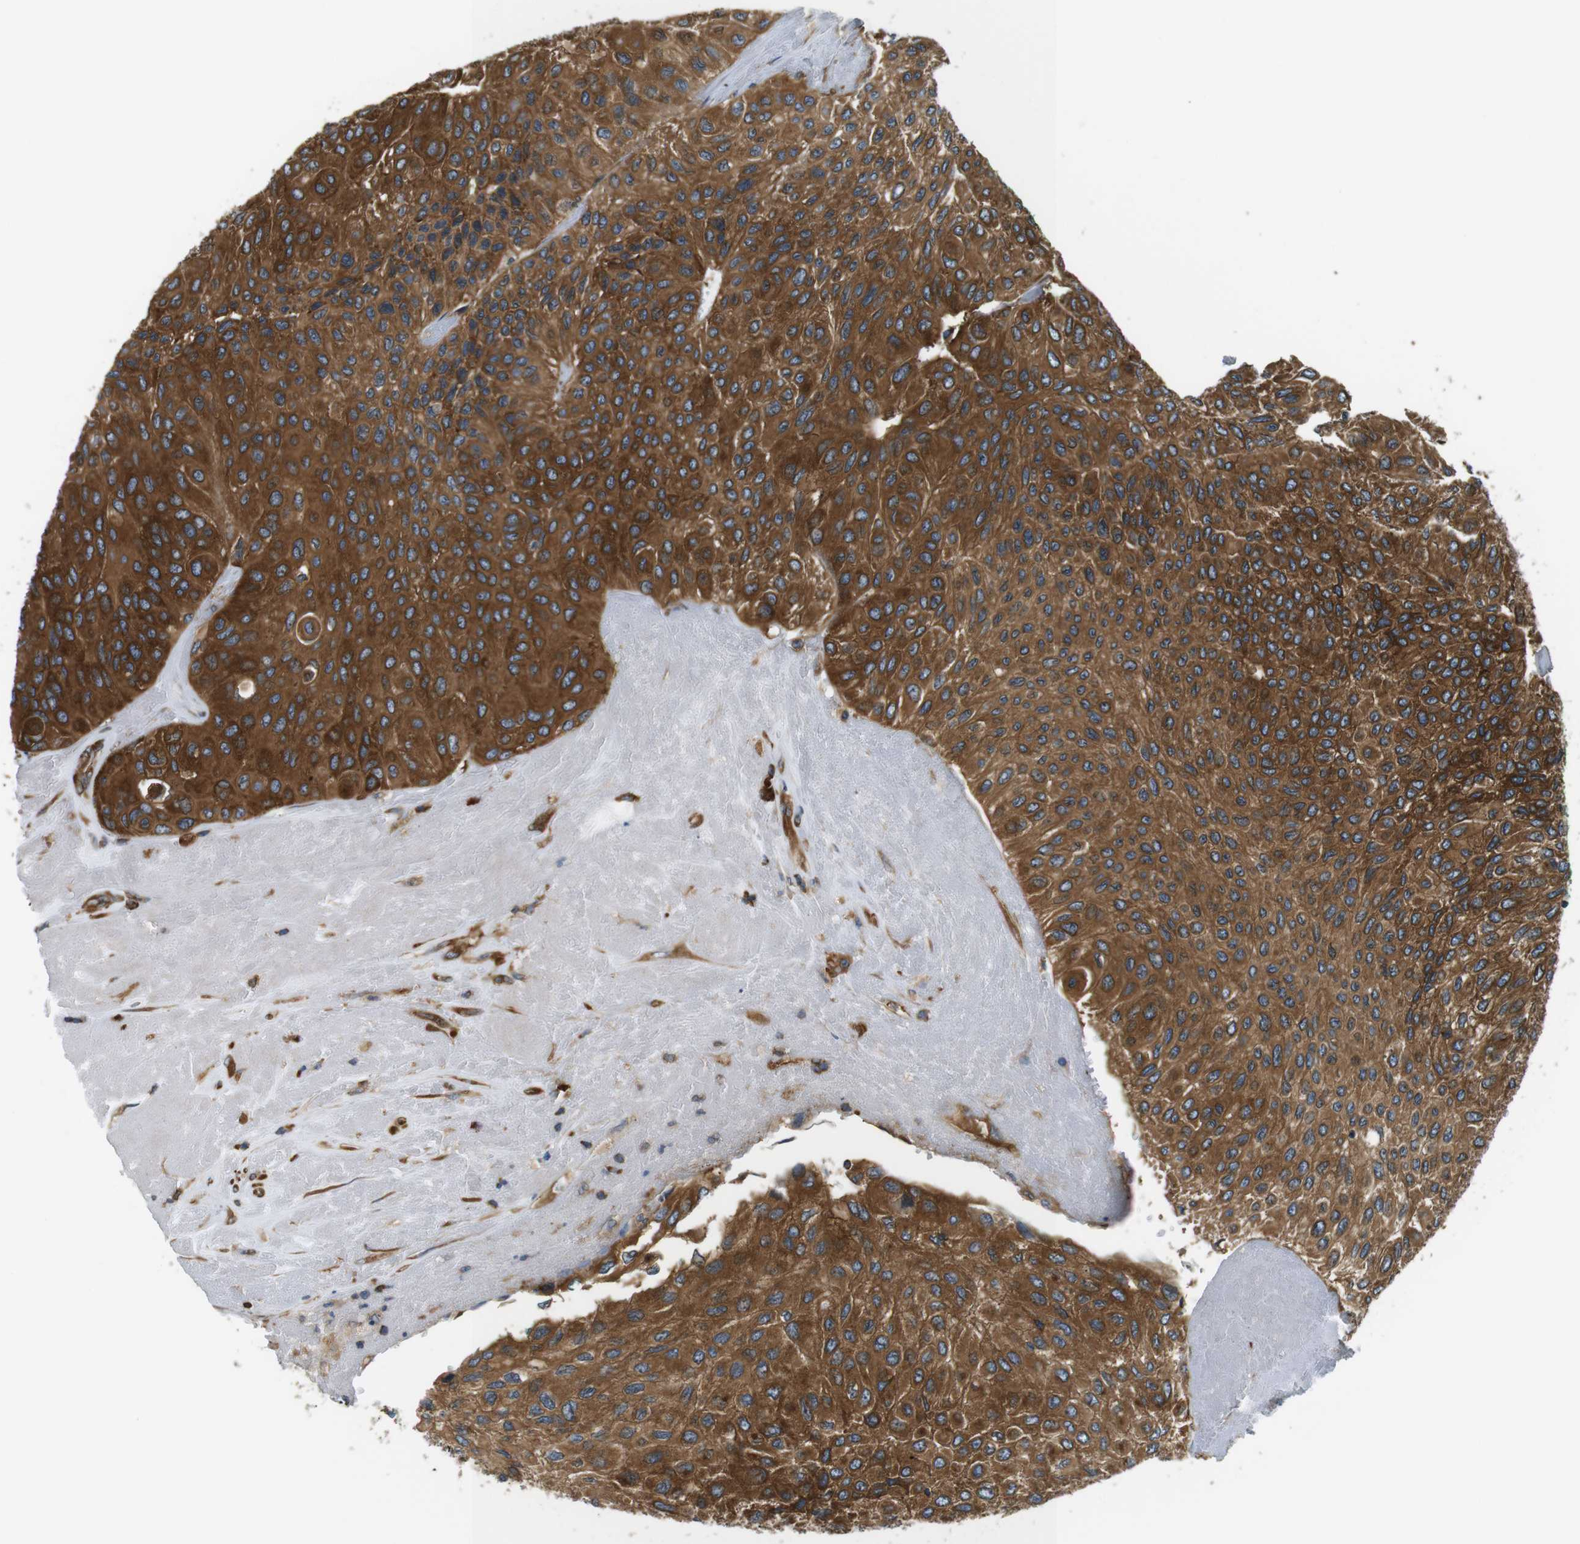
{"staining": {"intensity": "strong", "quantity": ">75%", "location": "cytoplasmic/membranous"}, "tissue": "urothelial cancer", "cell_type": "Tumor cells", "image_type": "cancer", "snomed": [{"axis": "morphology", "description": "Urothelial carcinoma, High grade"}, {"axis": "topography", "description": "Urinary bladder"}], "caption": "Immunohistochemical staining of urothelial carcinoma (high-grade) displays high levels of strong cytoplasmic/membranous protein staining in approximately >75% of tumor cells.", "gene": "TSC1", "patient": {"sex": "male", "age": 66}}